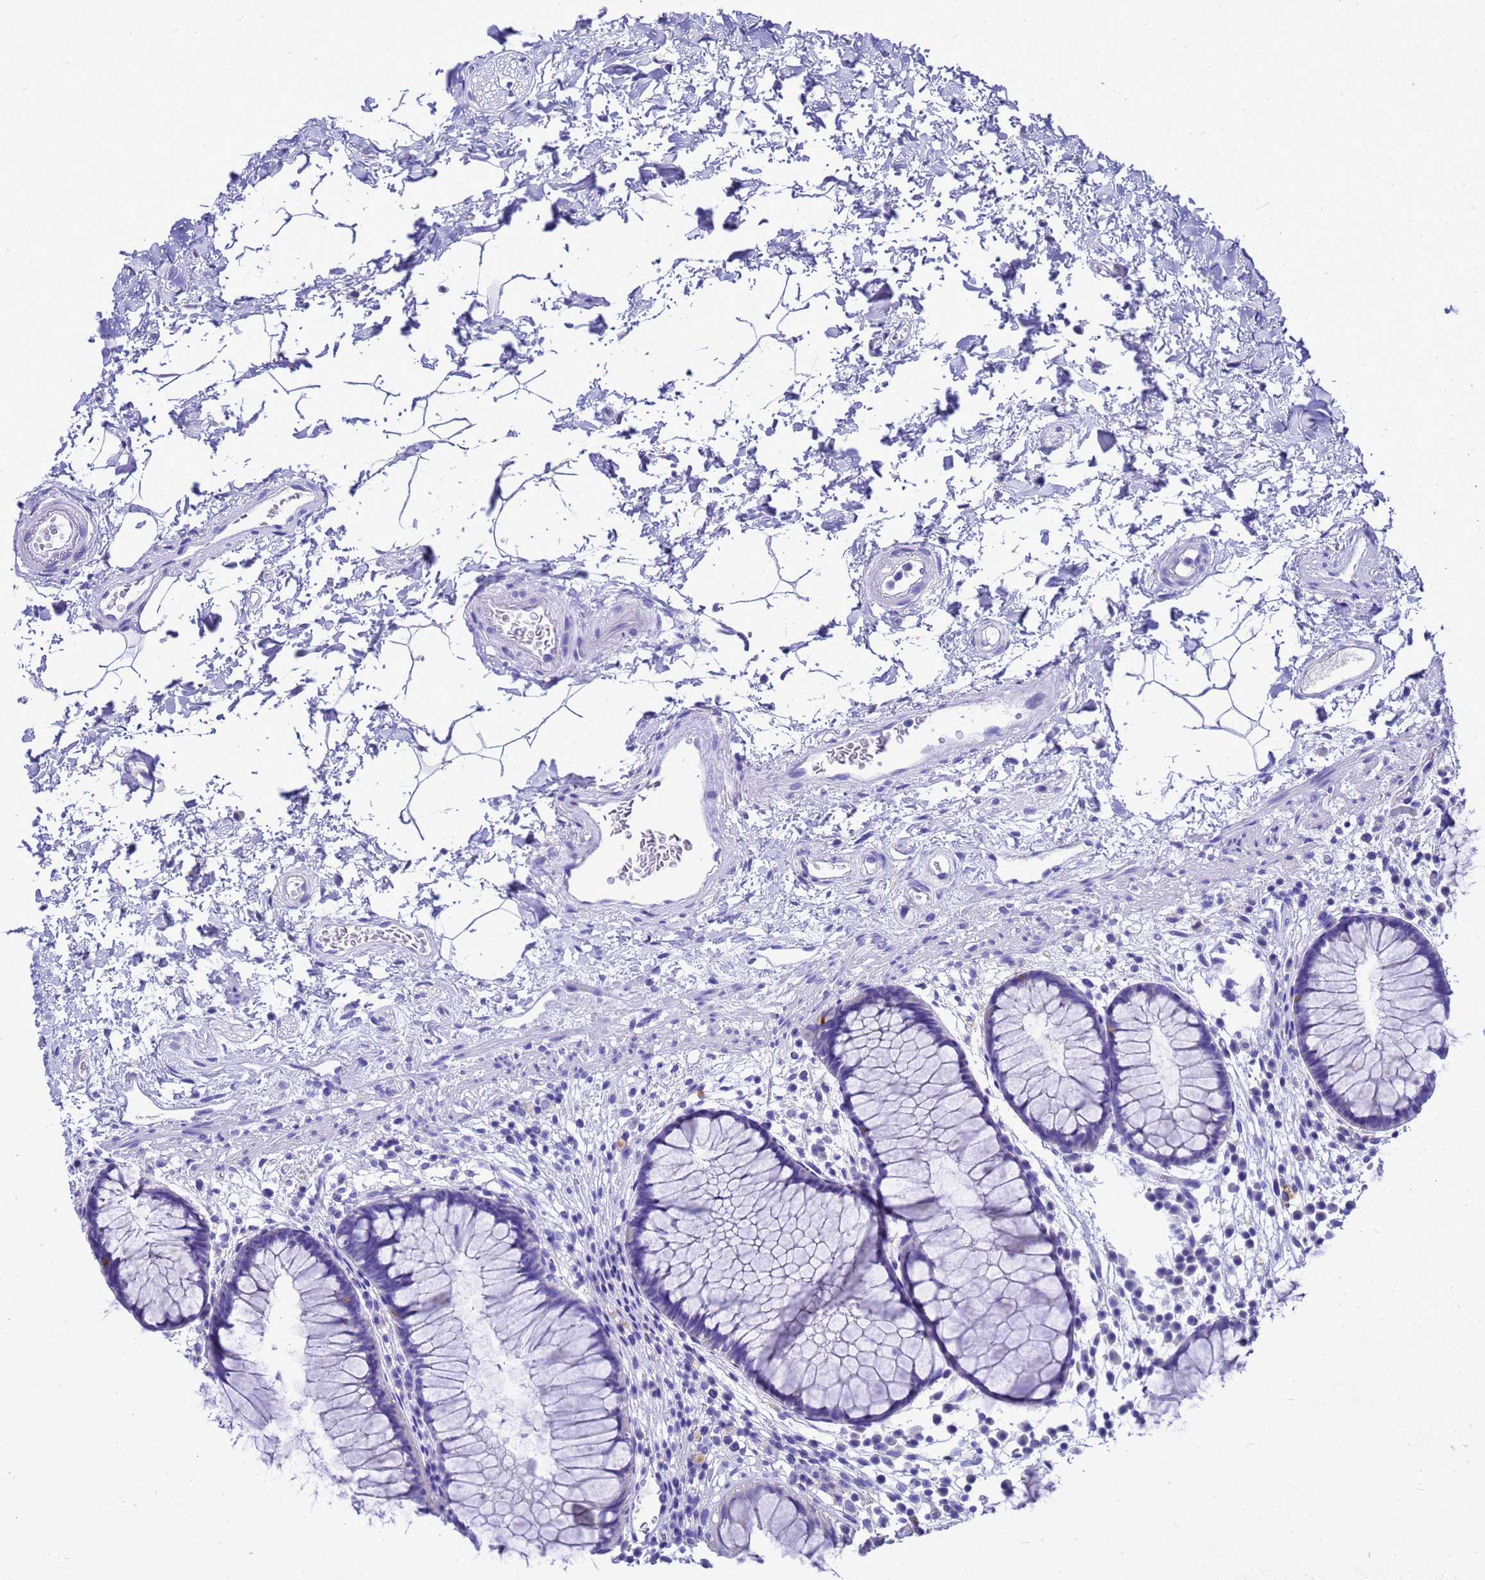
{"staining": {"intensity": "negative", "quantity": "none", "location": "none"}, "tissue": "rectum", "cell_type": "Glandular cells", "image_type": "normal", "snomed": [{"axis": "morphology", "description": "Normal tissue, NOS"}, {"axis": "topography", "description": "Rectum"}], "caption": "The photomicrograph reveals no significant staining in glandular cells of rectum.", "gene": "MS4A13", "patient": {"sex": "male", "age": 51}}